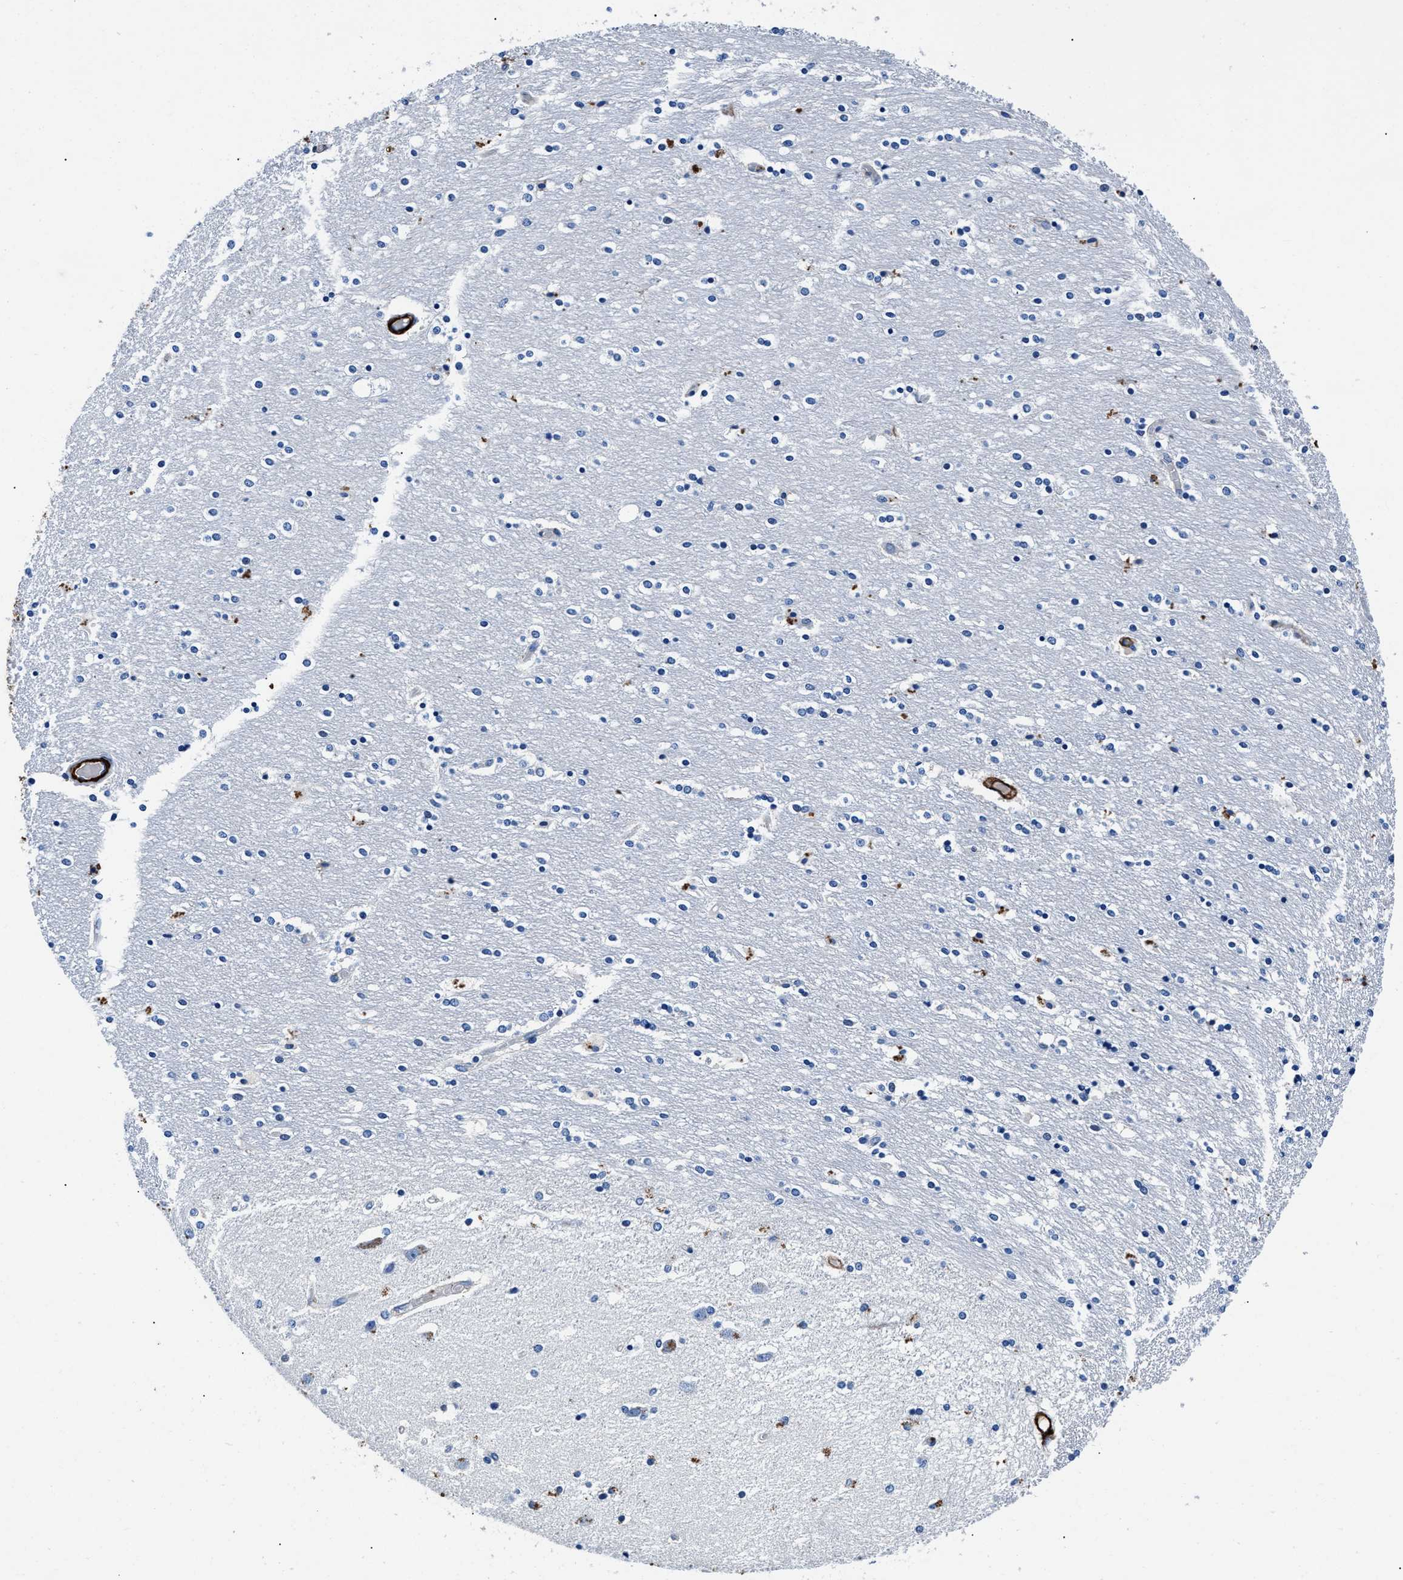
{"staining": {"intensity": "negative", "quantity": "none", "location": "none"}, "tissue": "caudate", "cell_type": "Glial cells", "image_type": "normal", "snomed": [{"axis": "morphology", "description": "Normal tissue, NOS"}, {"axis": "topography", "description": "Lateral ventricle wall"}], "caption": "Image shows no significant protein expression in glial cells of benign caudate.", "gene": "TEX261", "patient": {"sex": "female", "age": 54}}